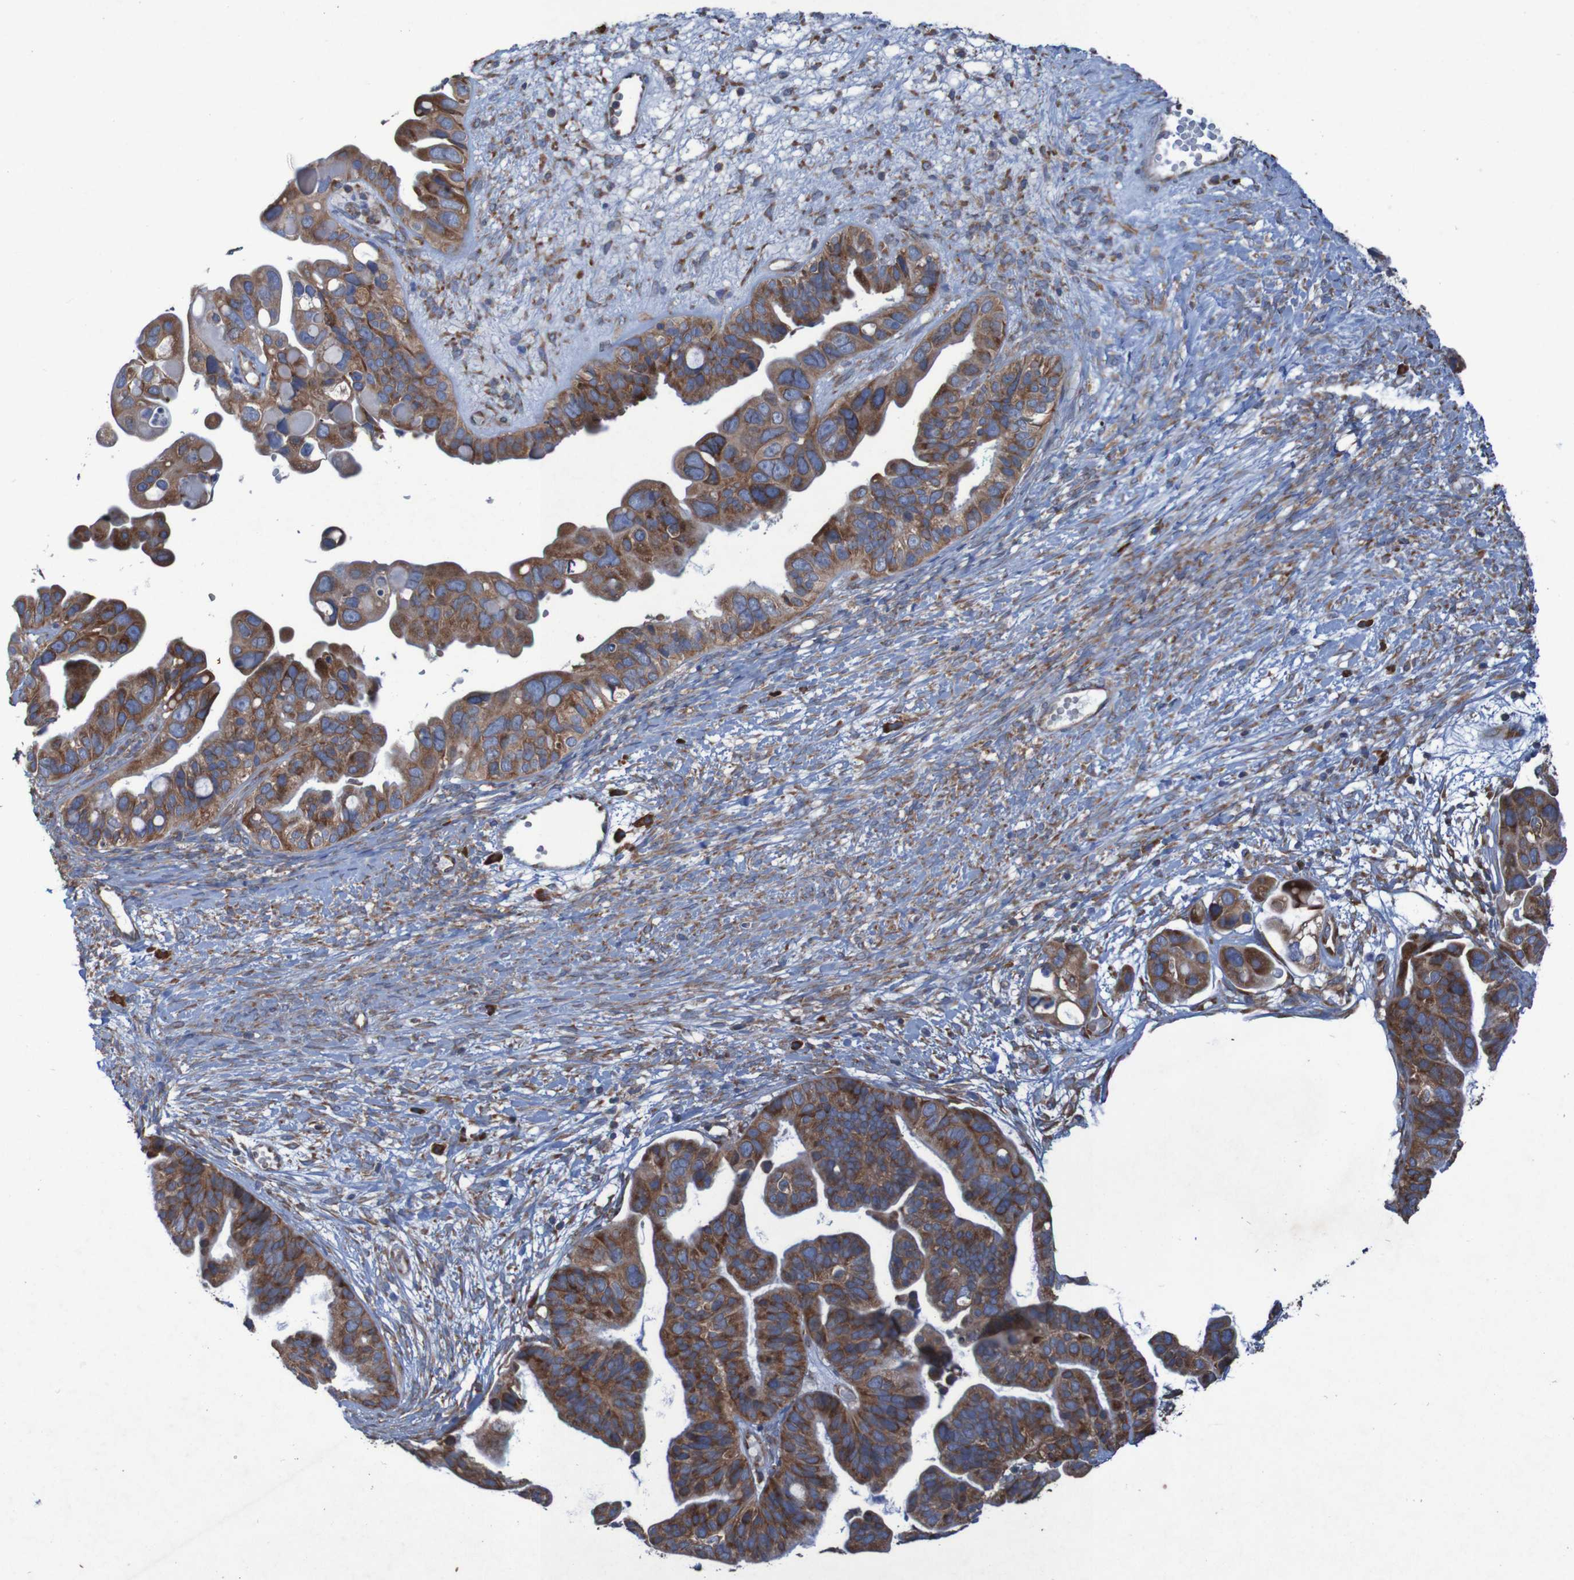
{"staining": {"intensity": "moderate", "quantity": ">75%", "location": "cytoplasmic/membranous"}, "tissue": "ovarian cancer", "cell_type": "Tumor cells", "image_type": "cancer", "snomed": [{"axis": "morphology", "description": "Cystadenocarcinoma, serous, NOS"}, {"axis": "topography", "description": "Ovary"}], "caption": "Ovarian cancer tissue displays moderate cytoplasmic/membranous positivity in about >75% of tumor cells (brown staining indicates protein expression, while blue staining denotes nuclei).", "gene": "RPL10", "patient": {"sex": "female", "age": 56}}